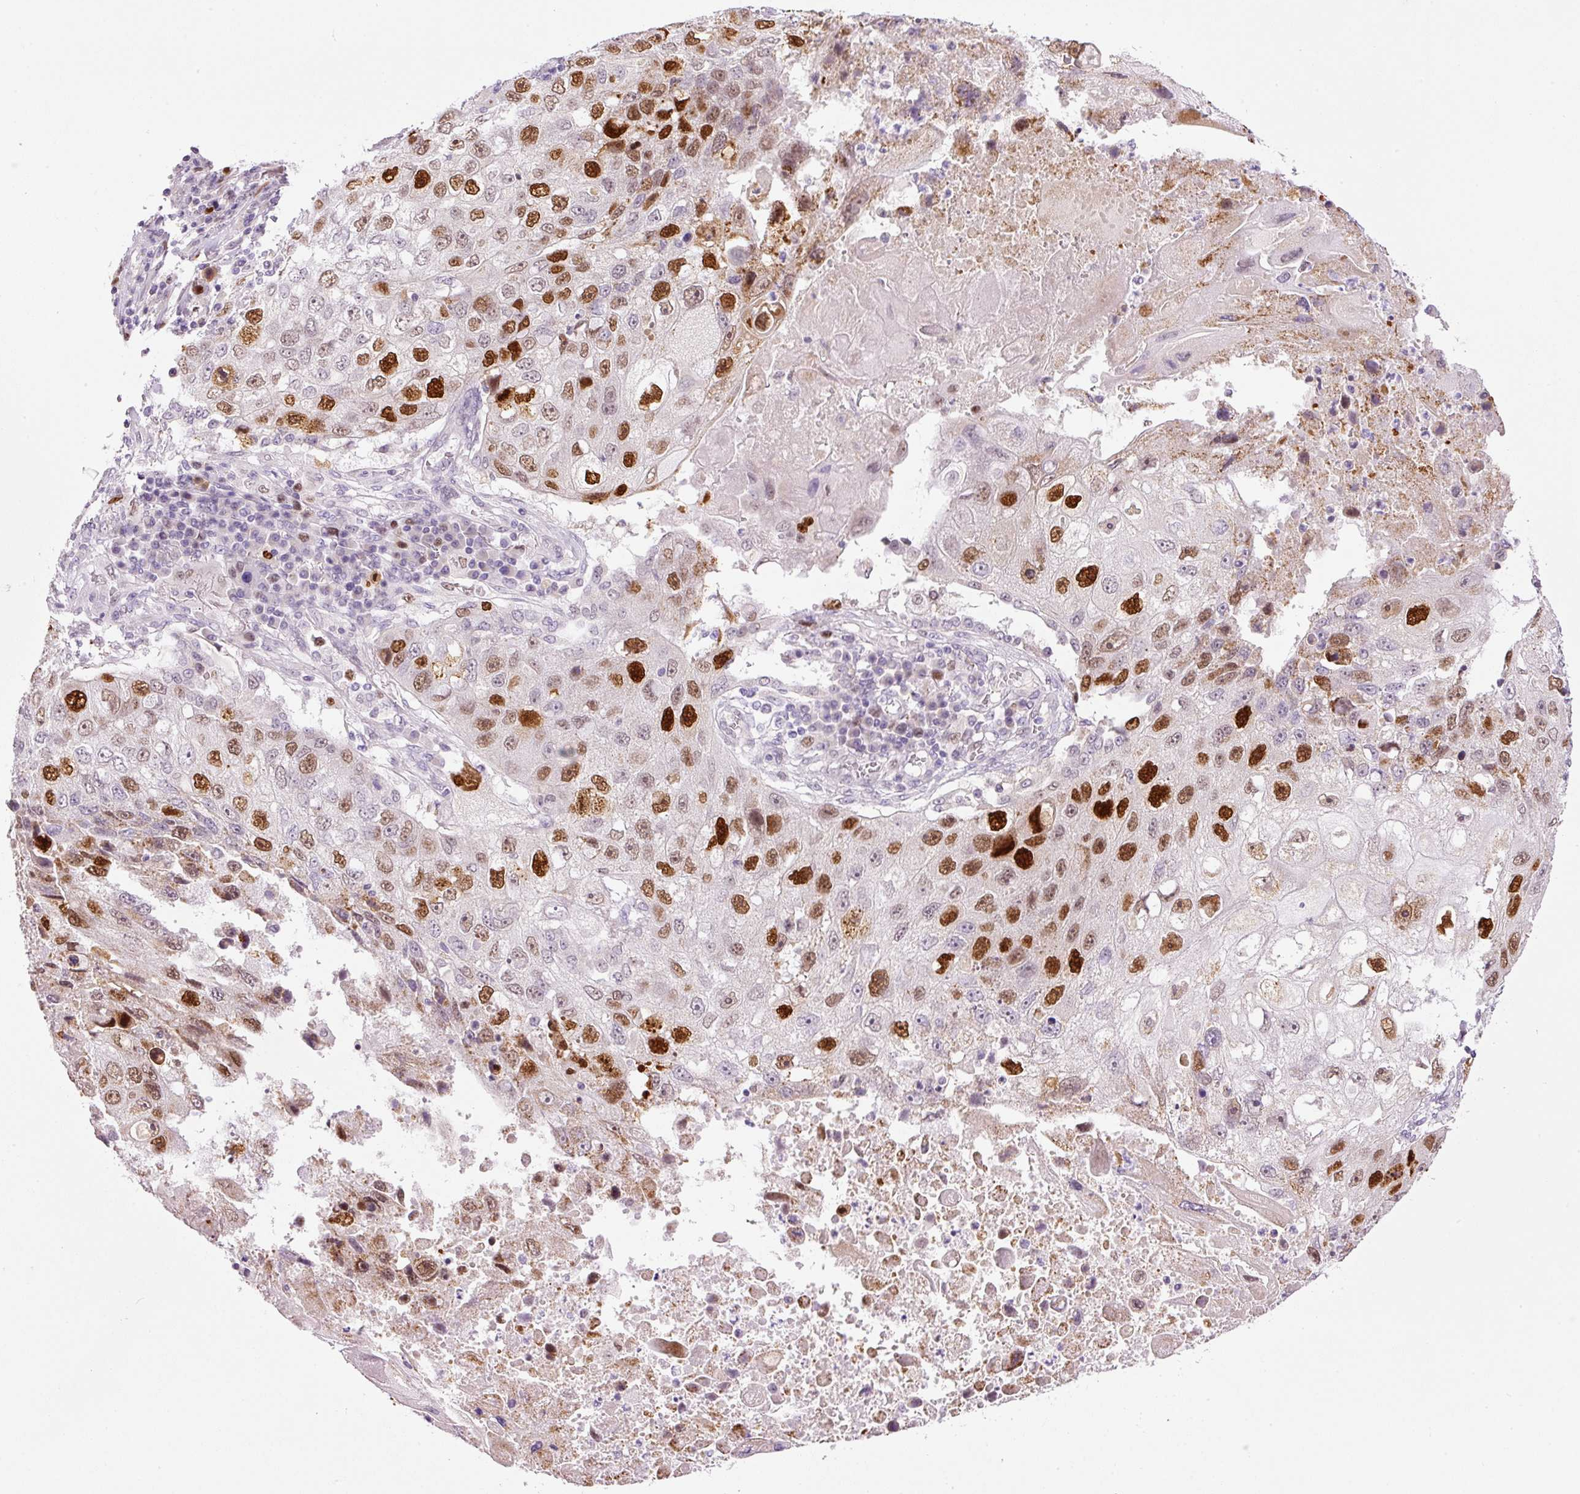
{"staining": {"intensity": "strong", "quantity": "25%-75%", "location": "nuclear"}, "tissue": "lung cancer", "cell_type": "Tumor cells", "image_type": "cancer", "snomed": [{"axis": "morphology", "description": "Squamous cell carcinoma, NOS"}, {"axis": "topography", "description": "Lung"}], "caption": "Tumor cells reveal strong nuclear staining in about 25%-75% of cells in squamous cell carcinoma (lung).", "gene": "KPNA2", "patient": {"sex": "male", "age": 61}}